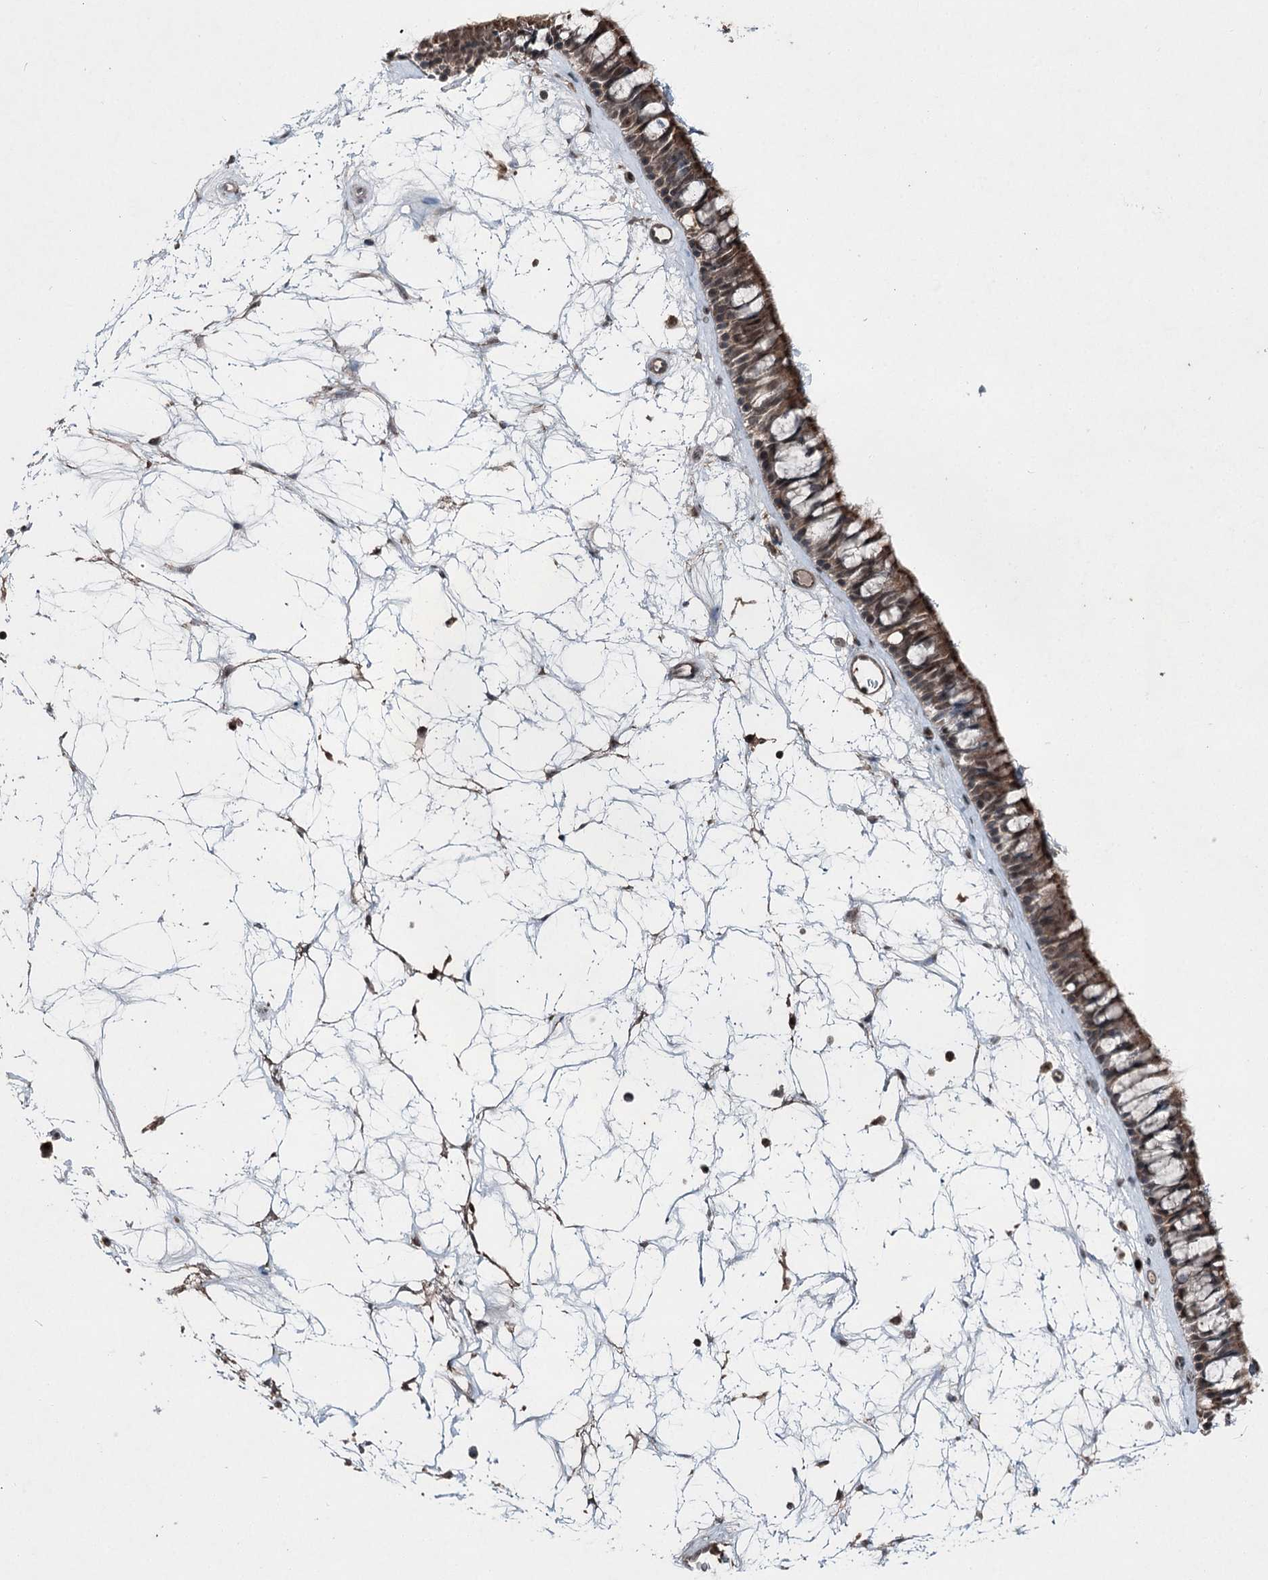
{"staining": {"intensity": "moderate", "quantity": ">75%", "location": "cytoplasmic/membranous"}, "tissue": "nasopharynx", "cell_type": "Respiratory epithelial cells", "image_type": "normal", "snomed": [{"axis": "morphology", "description": "Normal tissue, NOS"}, {"axis": "topography", "description": "Nasopharynx"}], "caption": "Benign nasopharynx demonstrates moderate cytoplasmic/membranous positivity in about >75% of respiratory epithelial cells.", "gene": "BORCS7", "patient": {"sex": "male", "age": 64}}